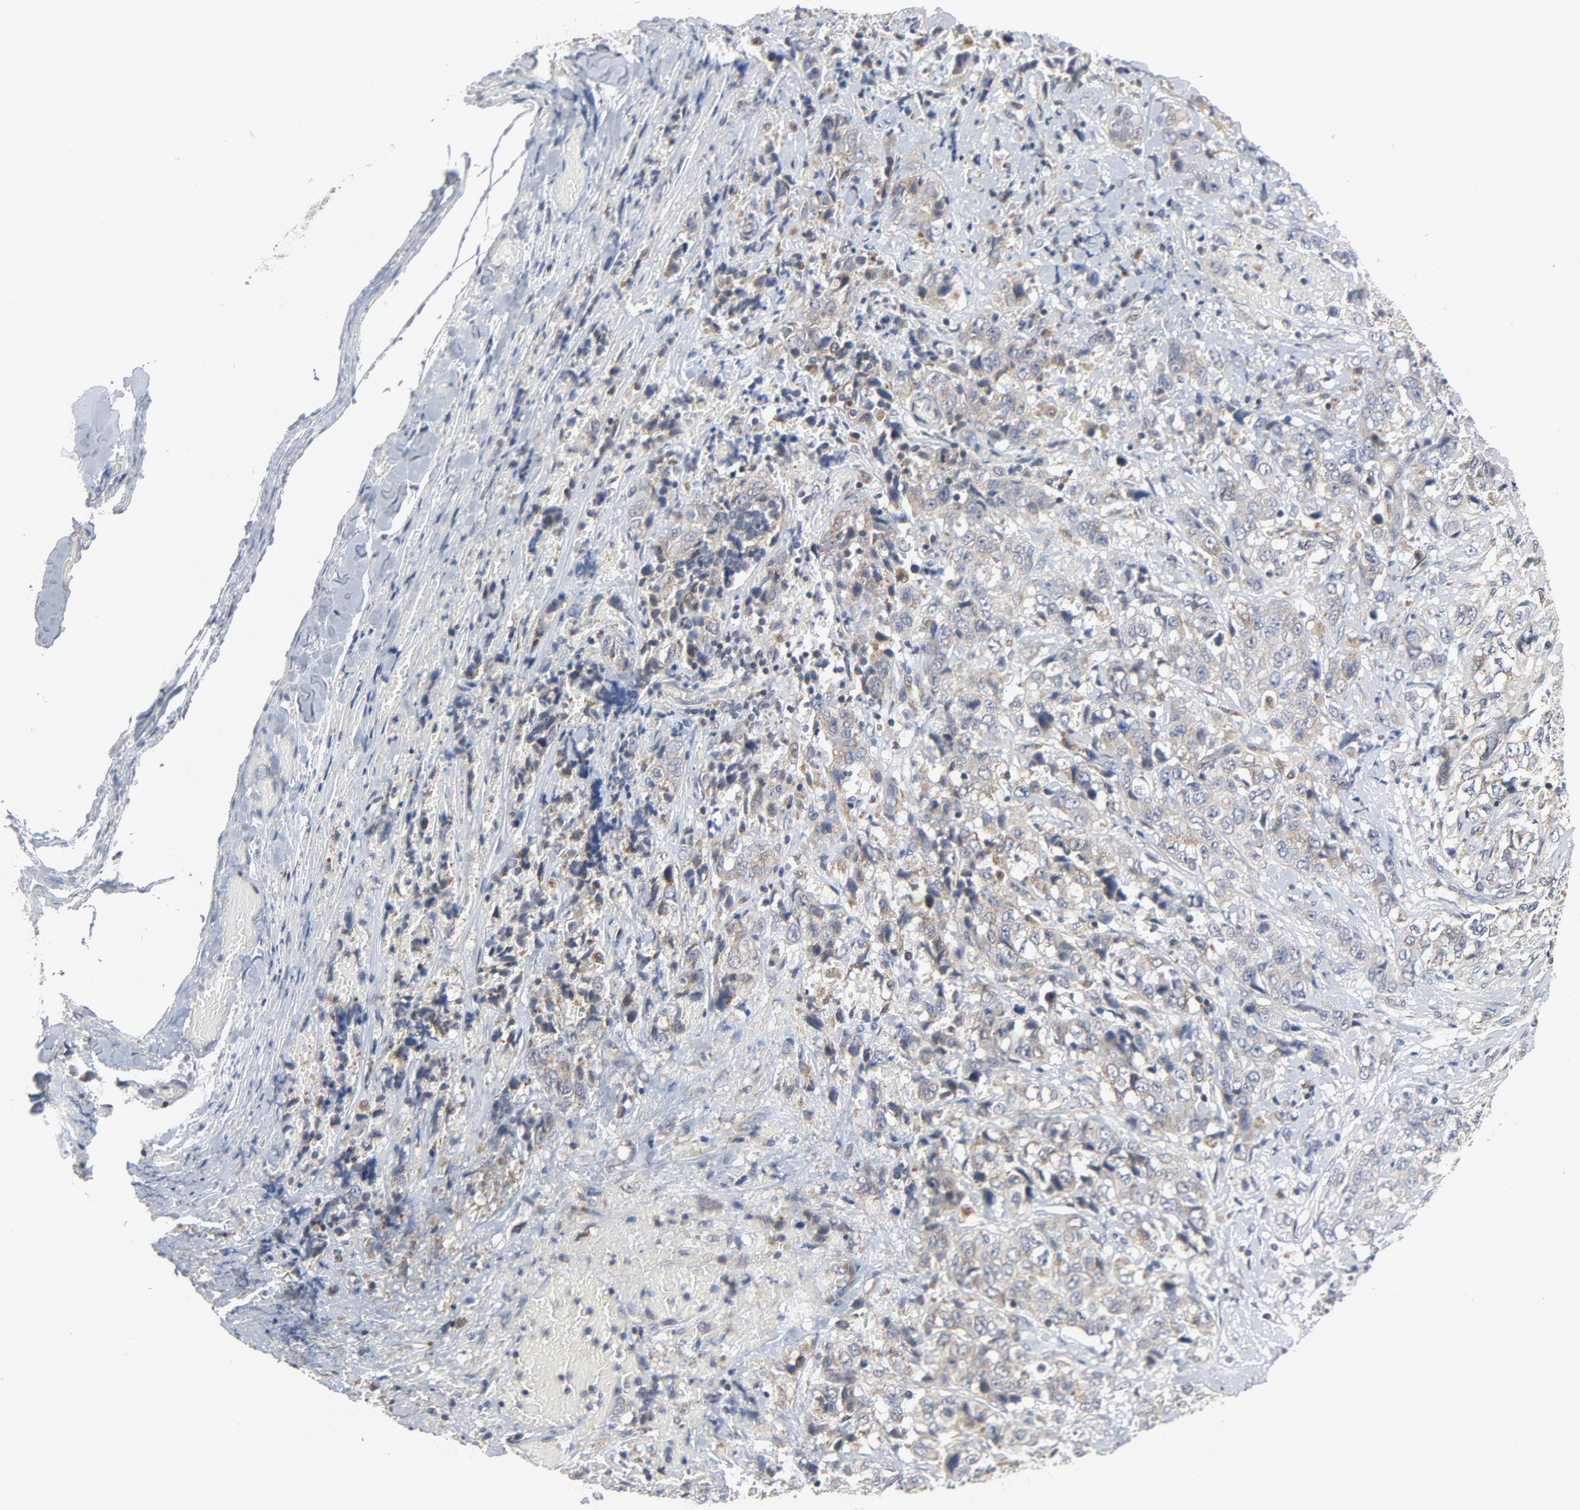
{"staining": {"intensity": "weak", "quantity": ">75%", "location": "nuclear"}, "tissue": "stomach cancer", "cell_type": "Tumor cells", "image_type": "cancer", "snomed": [{"axis": "morphology", "description": "Adenocarcinoma, NOS"}, {"axis": "topography", "description": "Stomach"}], "caption": "IHC (DAB) staining of human stomach adenocarcinoma demonstrates weak nuclear protein staining in approximately >75% of tumor cells.", "gene": "C14orf119", "patient": {"sex": "male", "age": 48}}